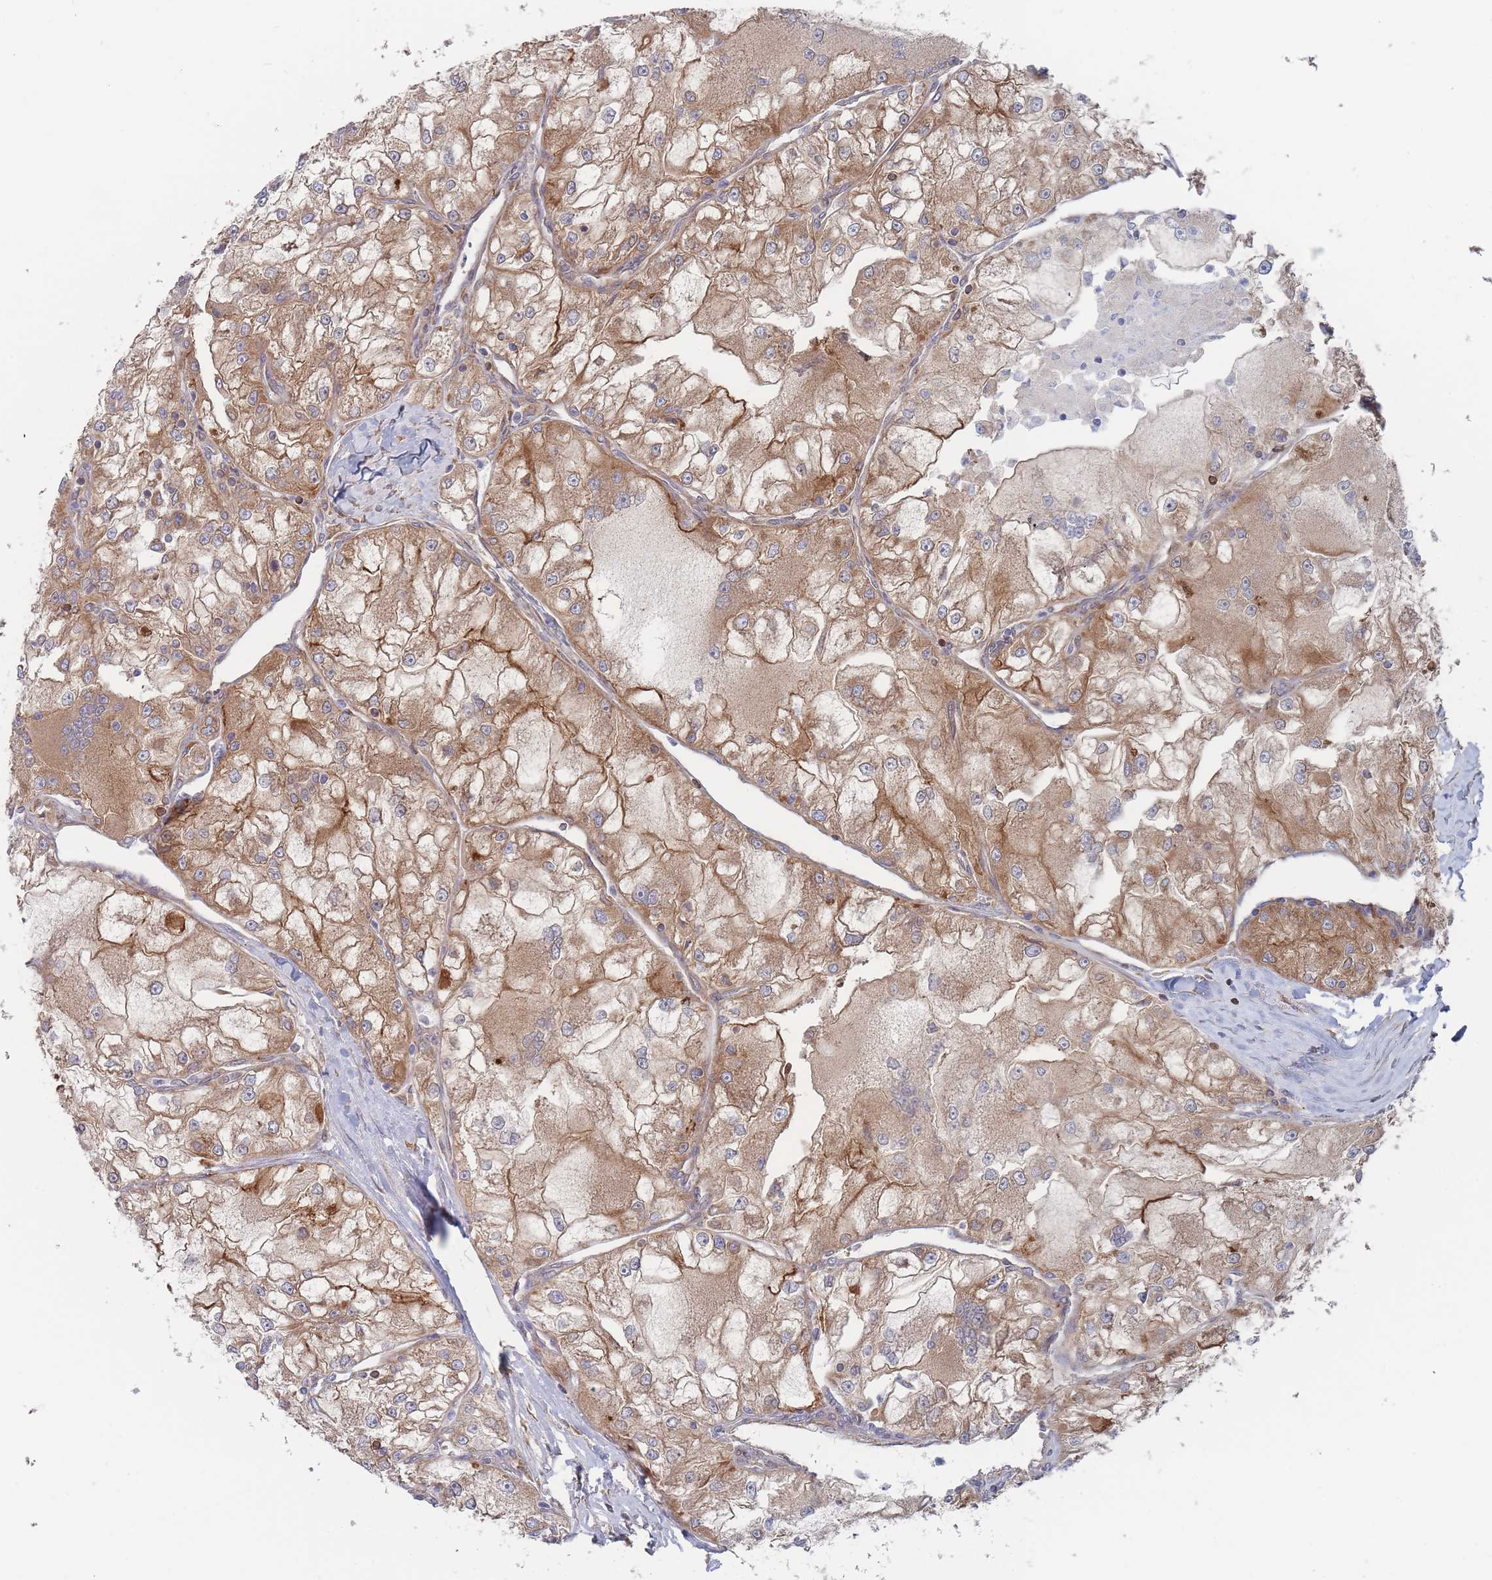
{"staining": {"intensity": "moderate", "quantity": ">75%", "location": "cytoplasmic/membranous"}, "tissue": "renal cancer", "cell_type": "Tumor cells", "image_type": "cancer", "snomed": [{"axis": "morphology", "description": "Adenocarcinoma, NOS"}, {"axis": "topography", "description": "Kidney"}], "caption": "Tumor cells reveal medium levels of moderate cytoplasmic/membranous staining in approximately >75% of cells in renal cancer.", "gene": "KDSR", "patient": {"sex": "female", "age": 72}}